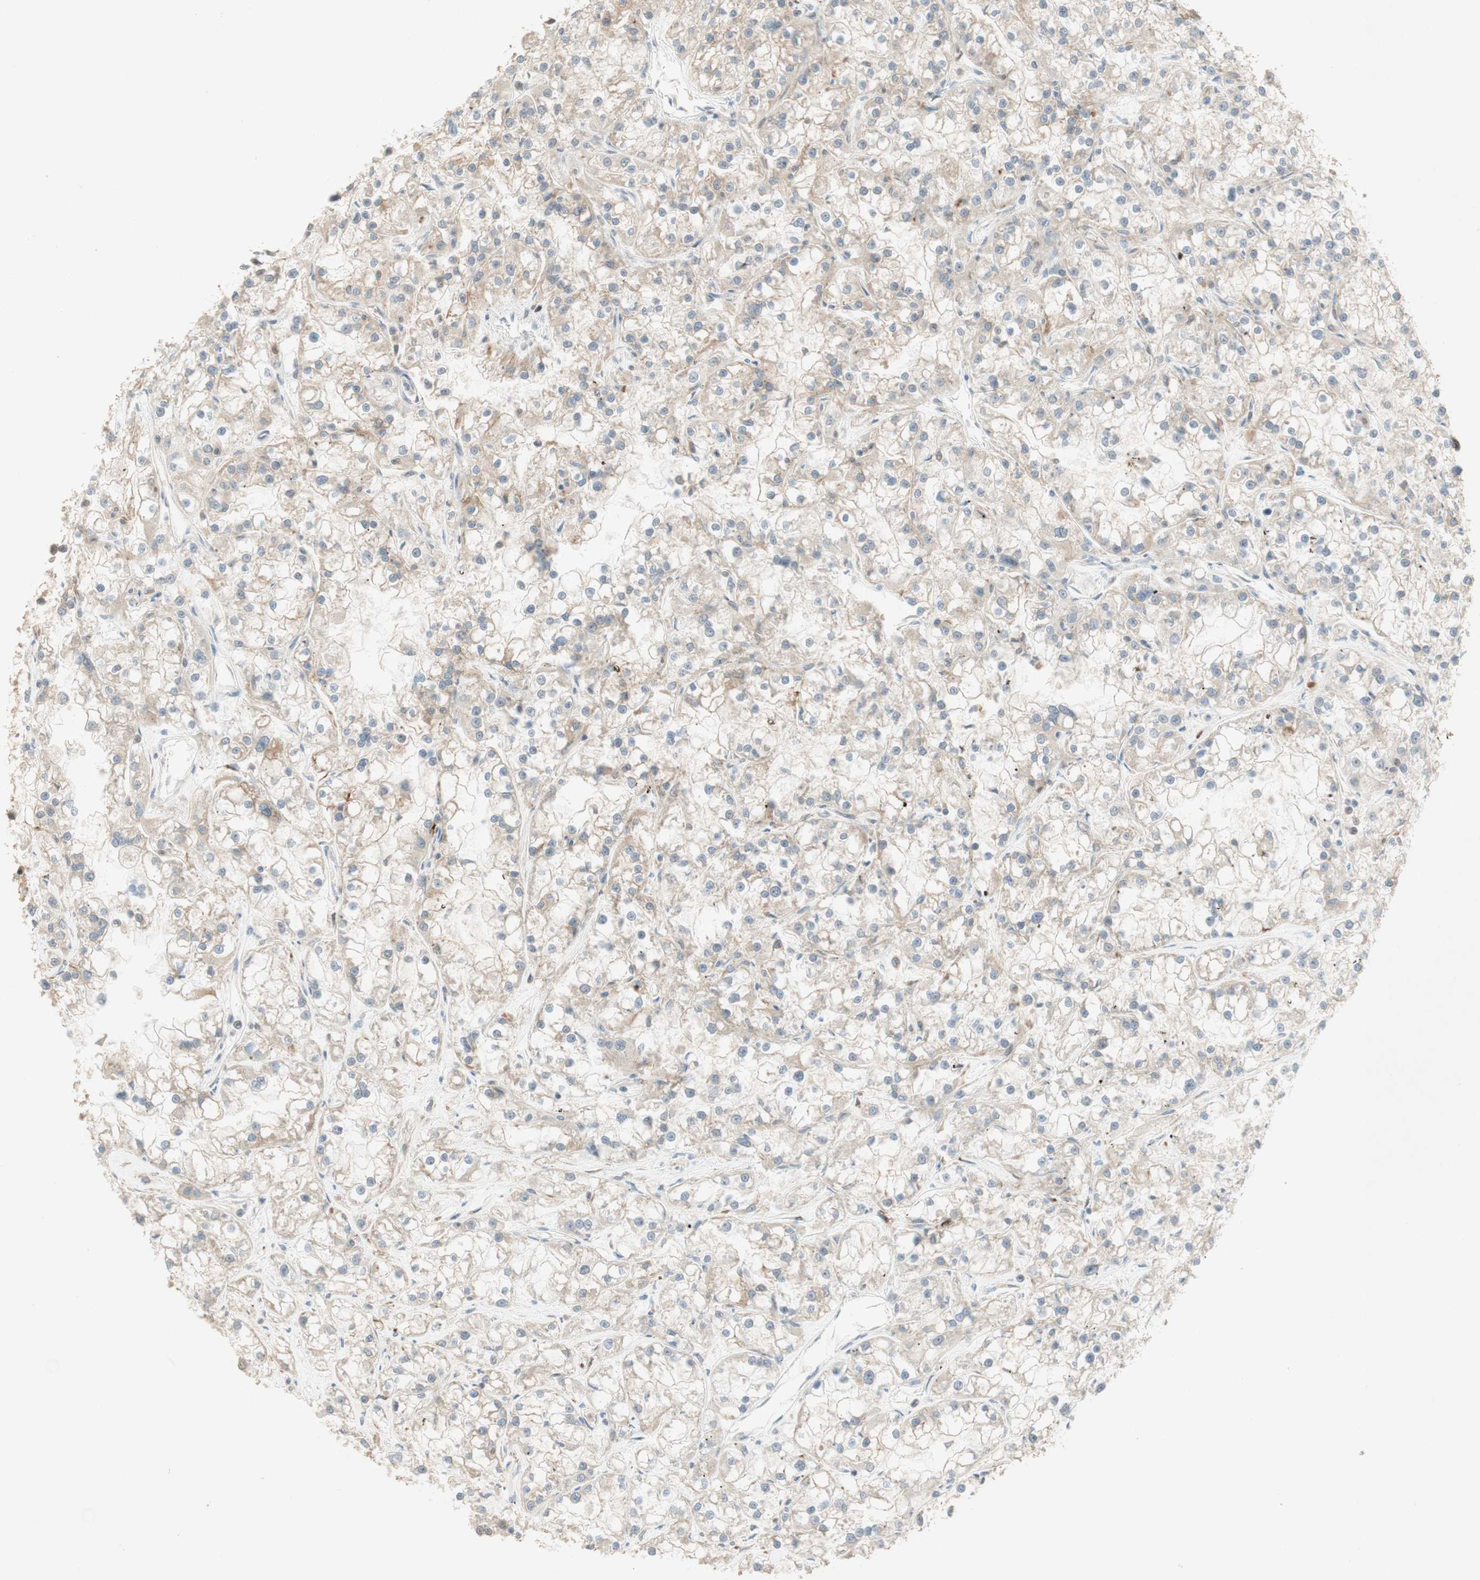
{"staining": {"intensity": "weak", "quantity": "25%-75%", "location": "cytoplasmic/membranous"}, "tissue": "renal cancer", "cell_type": "Tumor cells", "image_type": "cancer", "snomed": [{"axis": "morphology", "description": "Adenocarcinoma, NOS"}, {"axis": "topography", "description": "Kidney"}], "caption": "Immunohistochemistry histopathology image of neoplastic tissue: renal adenocarcinoma stained using immunohistochemistry (IHC) shows low levels of weak protein expression localized specifically in the cytoplasmic/membranous of tumor cells, appearing as a cytoplasmic/membranous brown color.", "gene": "FOXP1", "patient": {"sex": "female", "age": 52}}